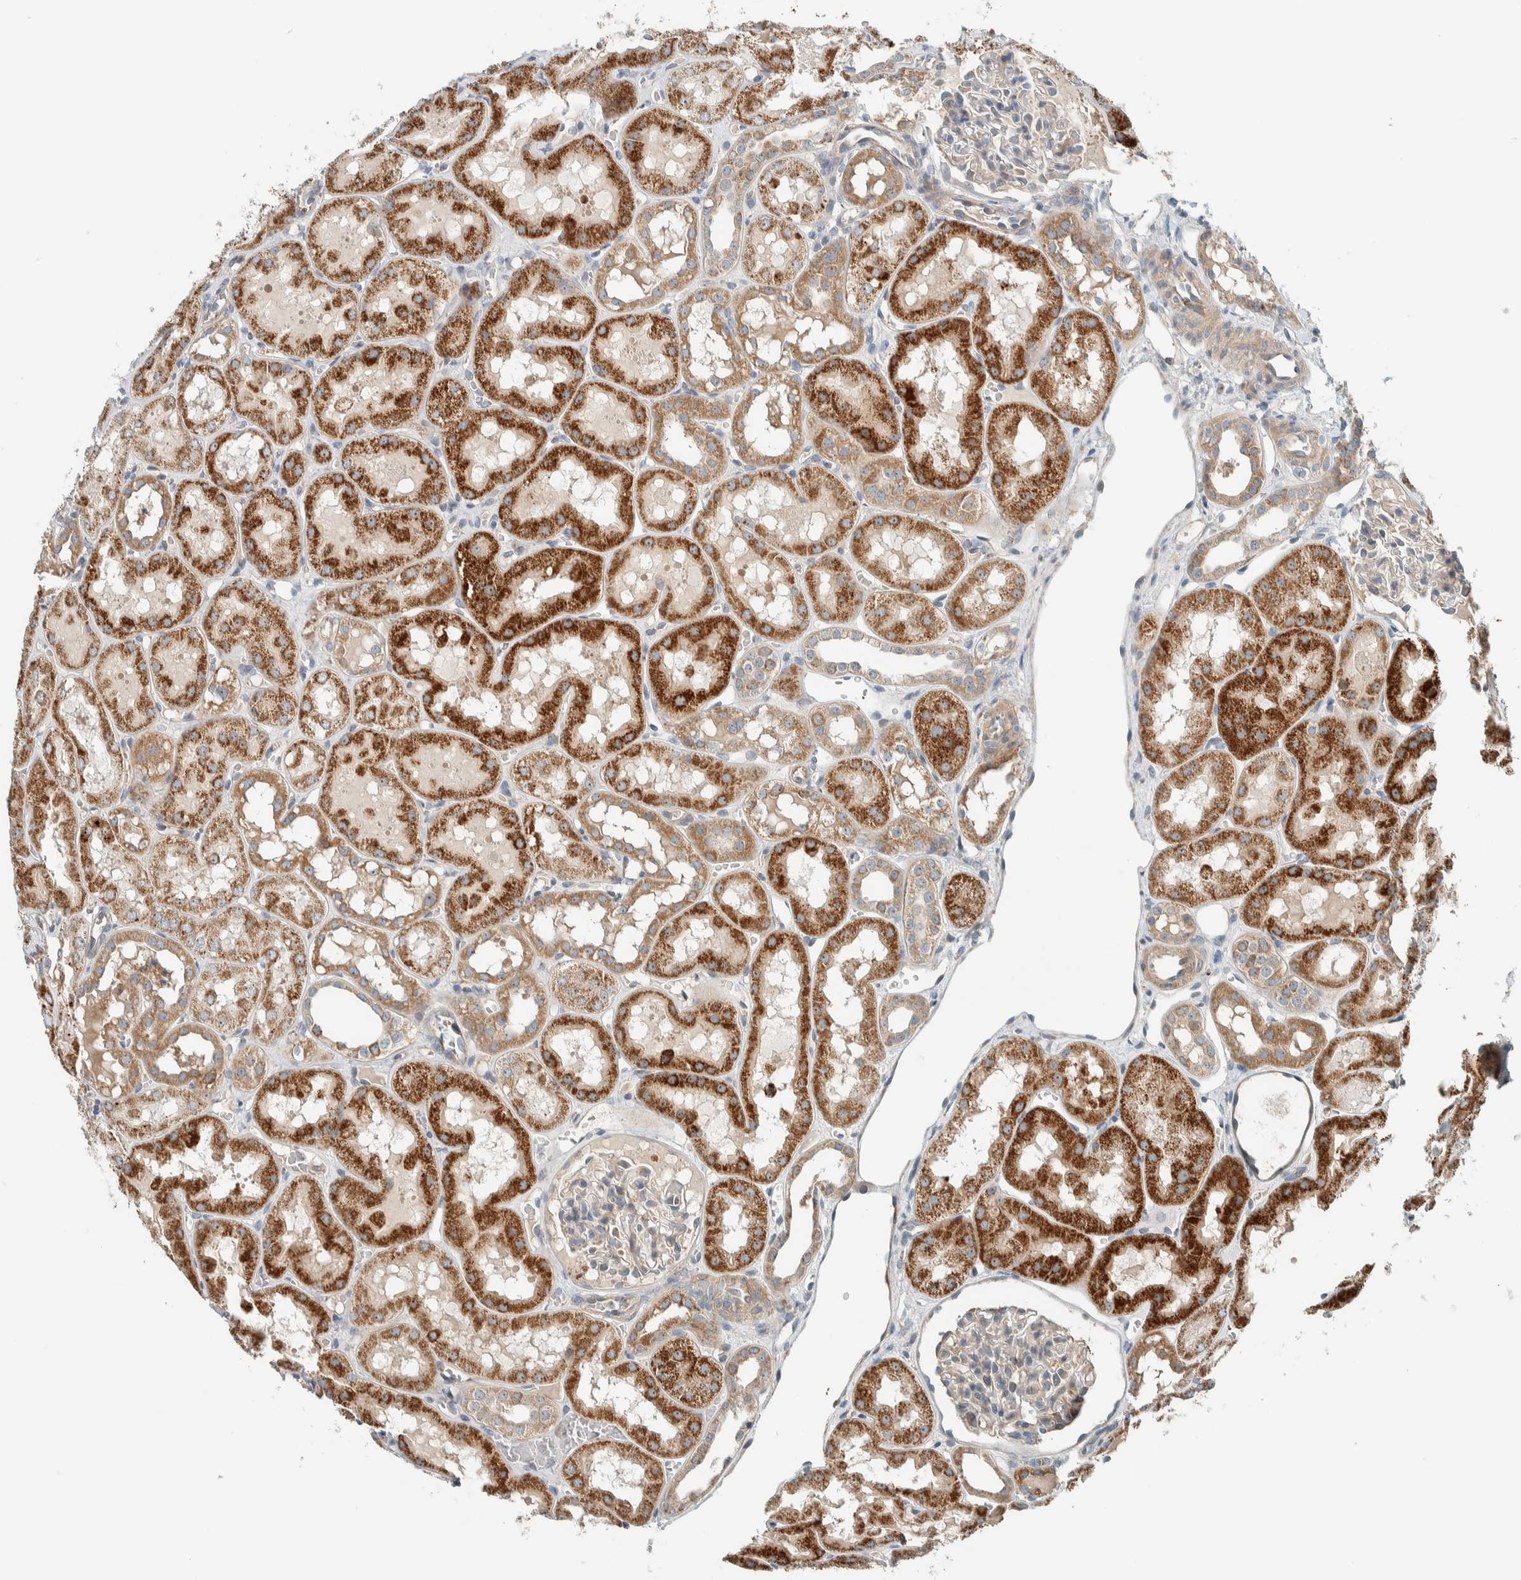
{"staining": {"intensity": "negative", "quantity": "none", "location": "none"}, "tissue": "kidney", "cell_type": "Cells in glomeruli", "image_type": "normal", "snomed": [{"axis": "morphology", "description": "Normal tissue, NOS"}, {"axis": "topography", "description": "Kidney"}, {"axis": "topography", "description": "Urinary bladder"}], "caption": "This is an immunohistochemistry (IHC) micrograph of benign human kidney. There is no staining in cells in glomeruli.", "gene": "SLFN12L", "patient": {"sex": "male", "age": 16}}